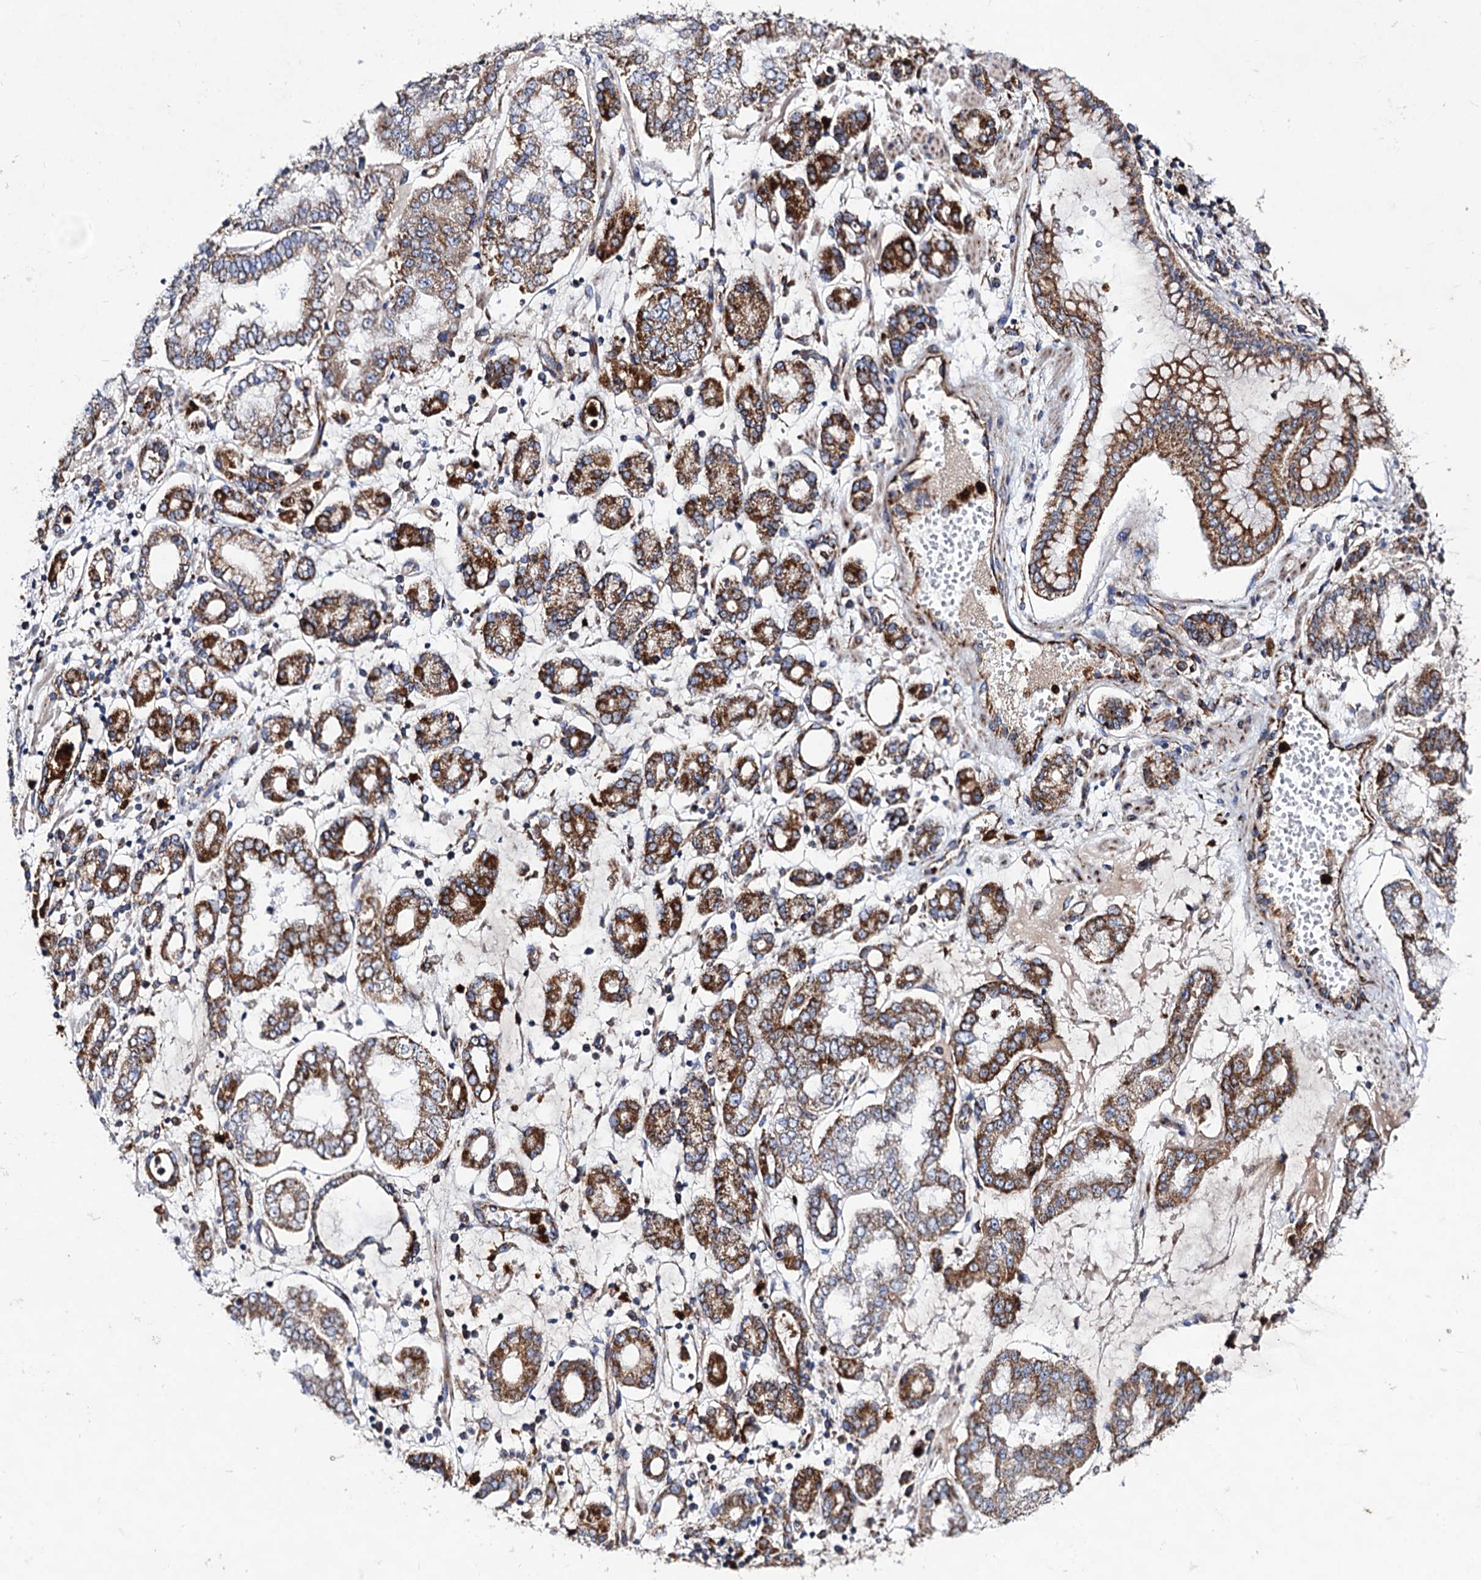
{"staining": {"intensity": "moderate", "quantity": ">75%", "location": "cytoplasmic/membranous"}, "tissue": "stomach cancer", "cell_type": "Tumor cells", "image_type": "cancer", "snomed": [{"axis": "morphology", "description": "Adenocarcinoma, NOS"}, {"axis": "topography", "description": "Stomach"}], "caption": "Immunohistochemical staining of stomach cancer displays medium levels of moderate cytoplasmic/membranous positivity in about >75% of tumor cells.", "gene": "ACAD9", "patient": {"sex": "male", "age": 76}}